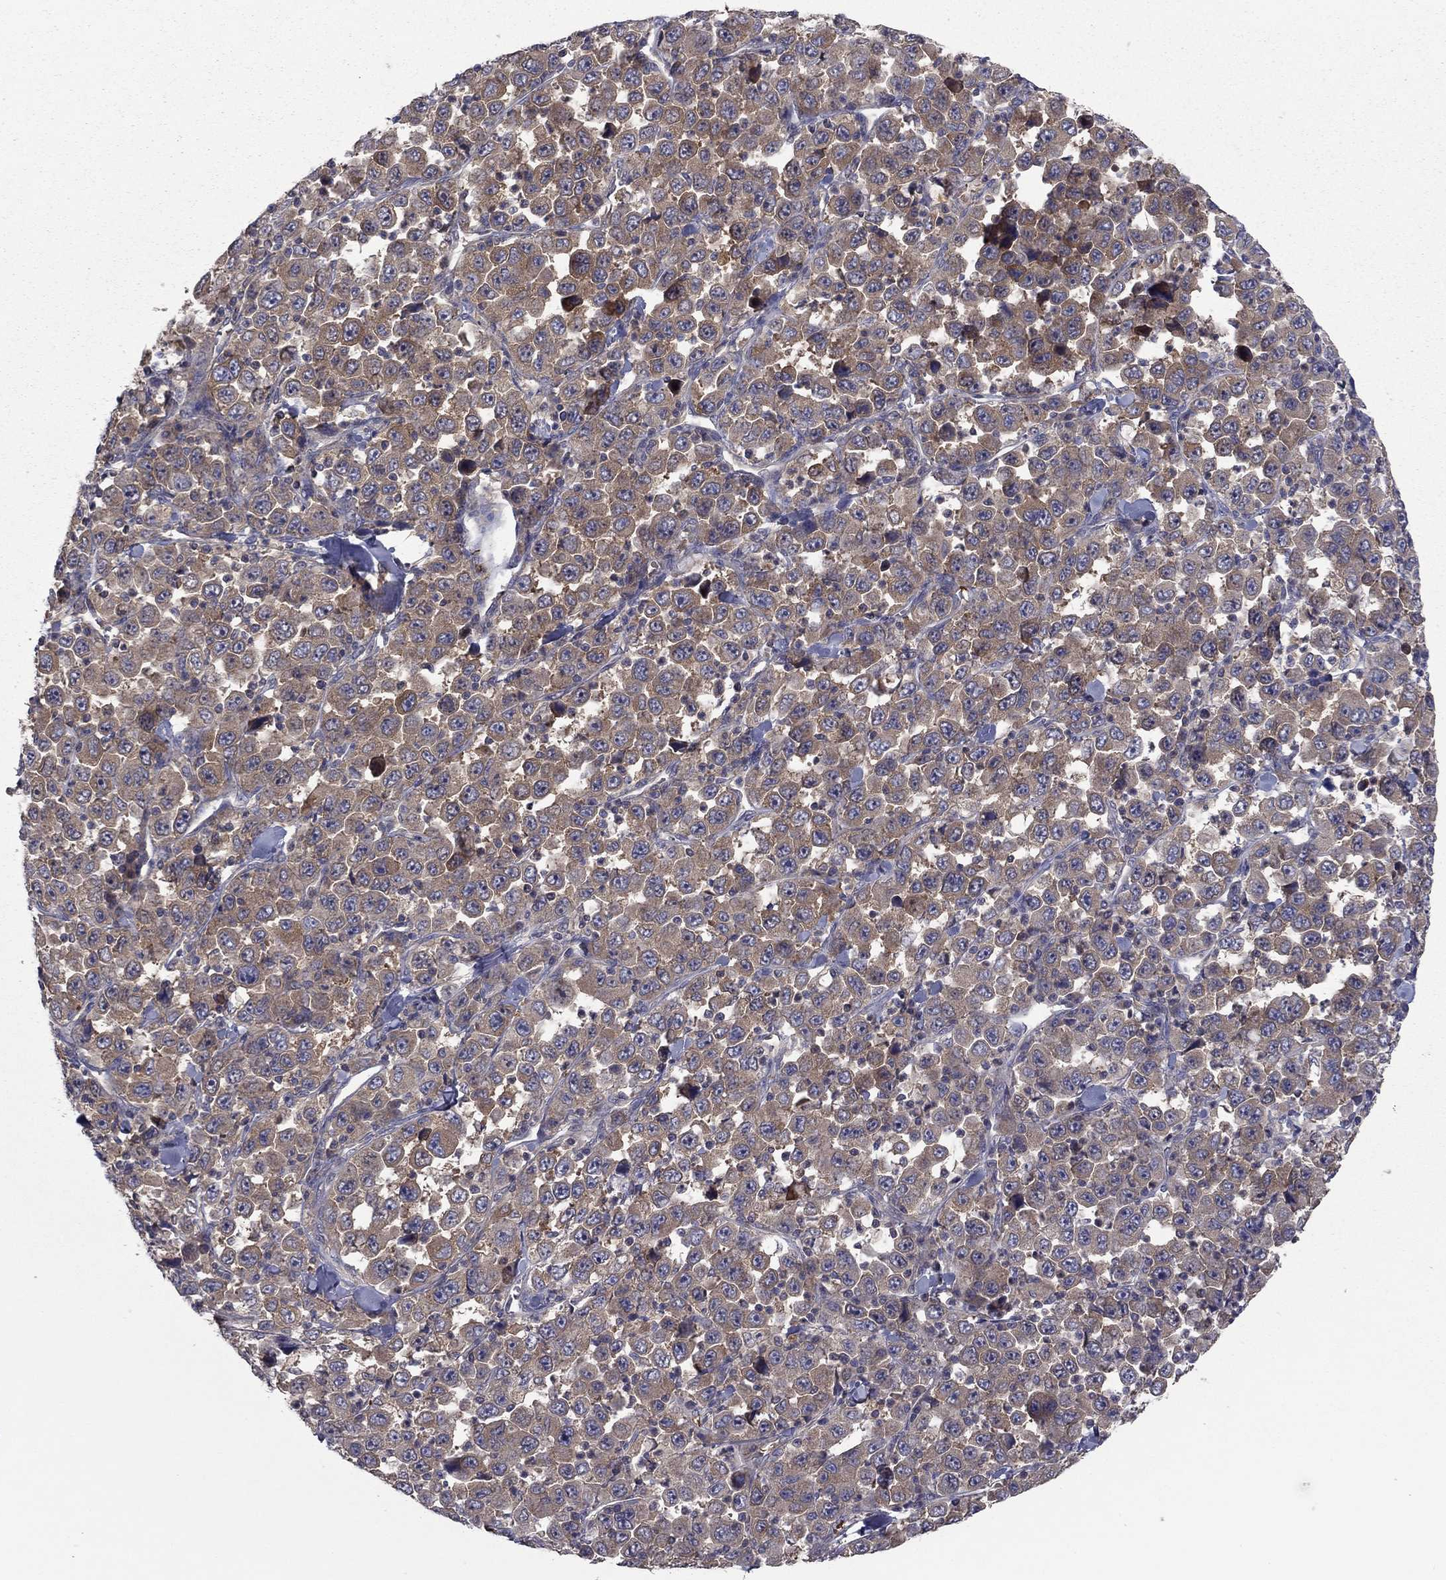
{"staining": {"intensity": "negative", "quantity": "none", "location": "none"}, "tissue": "stomach cancer", "cell_type": "Tumor cells", "image_type": "cancer", "snomed": [{"axis": "morphology", "description": "Normal tissue, NOS"}, {"axis": "morphology", "description": "Adenocarcinoma, NOS"}, {"axis": "topography", "description": "Stomach, upper"}, {"axis": "topography", "description": "Stomach"}], "caption": "Tumor cells are negative for protein expression in human stomach adenocarcinoma. (Immunohistochemistry (ihc), brightfield microscopy, high magnification).", "gene": "RNF123", "patient": {"sex": "male", "age": 59}}